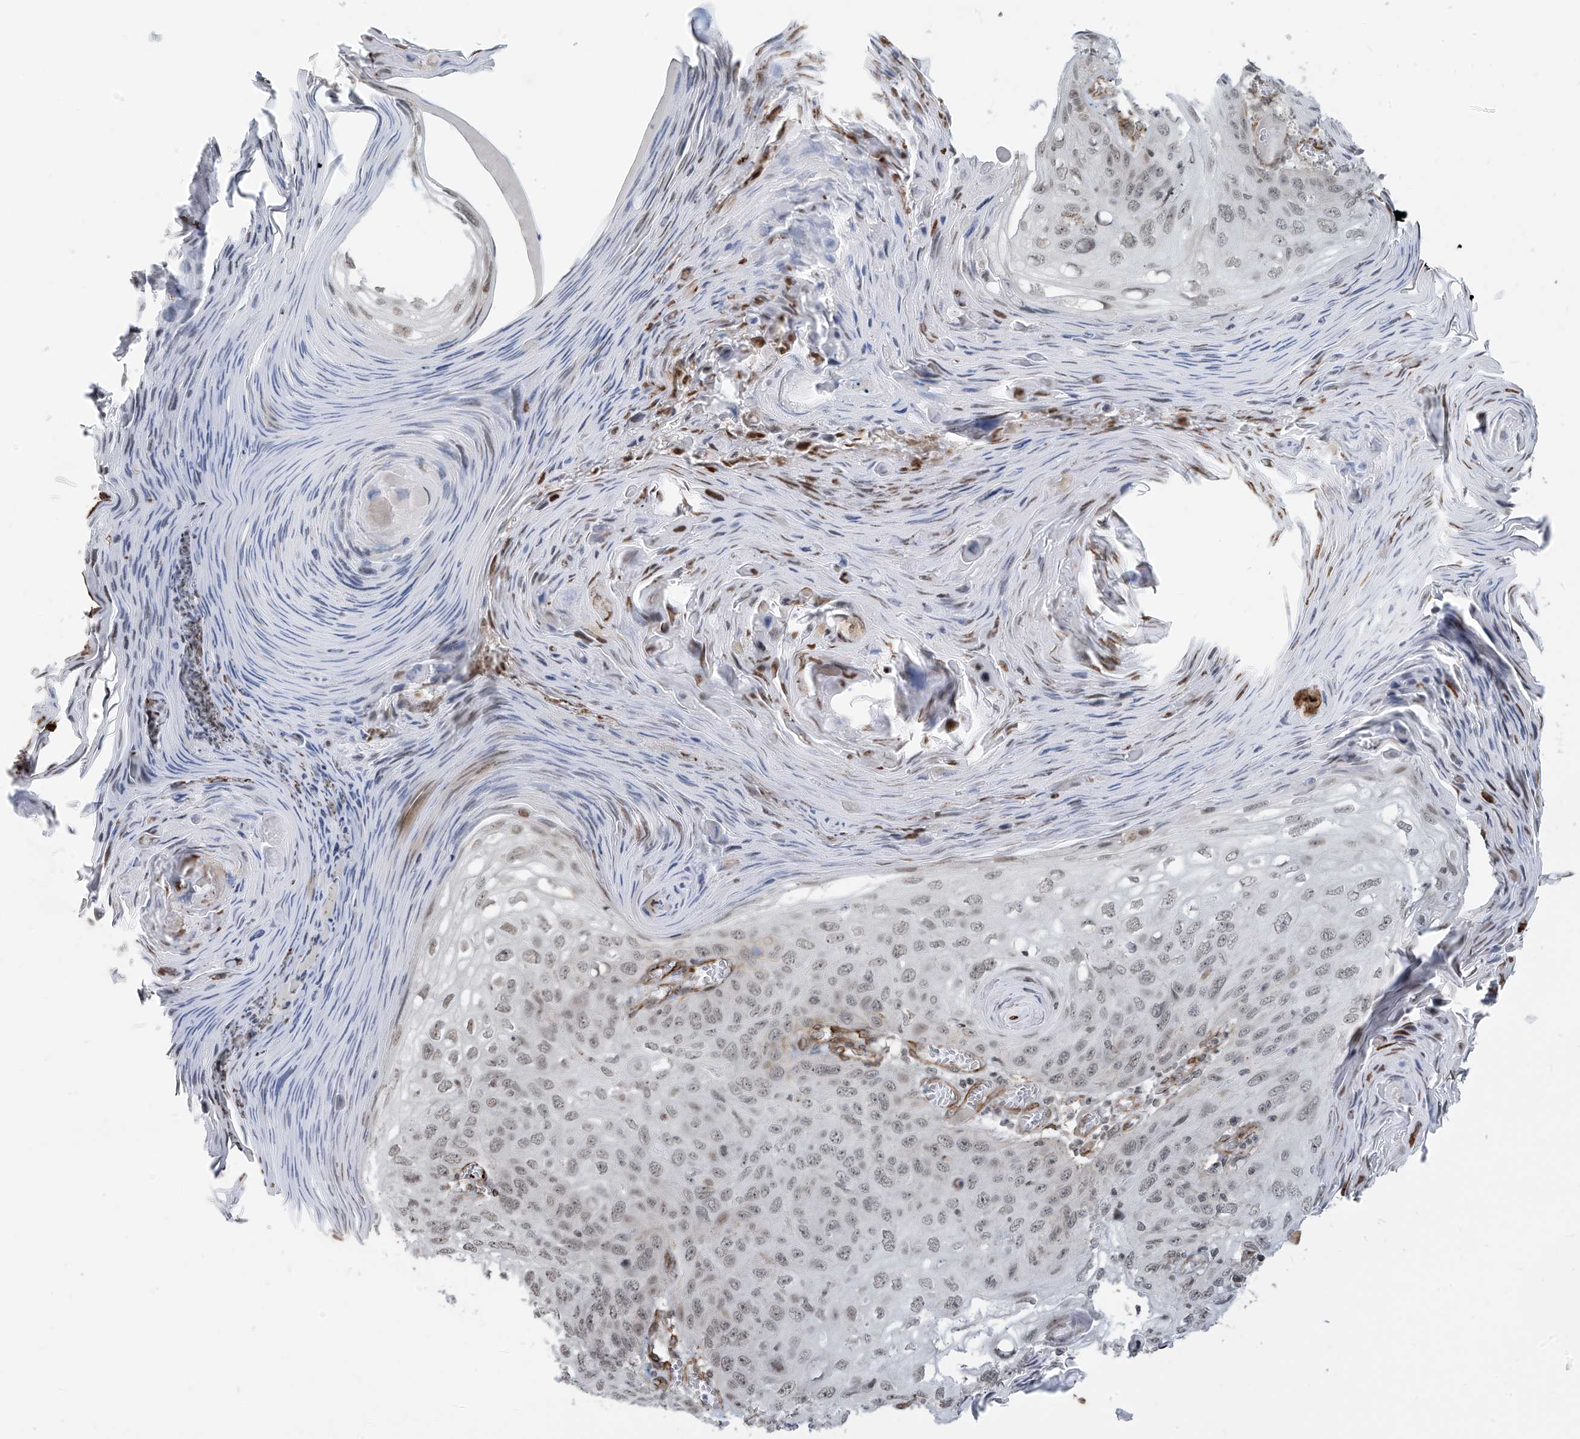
{"staining": {"intensity": "weak", "quantity": ">75%", "location": "nuclear"}, "tissue": "skin cancer", "cell_type": "Tumor cells", "image_type": "cancer", "snomed": [{"axis": "morphology", "description": "Squamous cell carcinoma, NOS"}, {"axis": "topography", "description": "Skin"}], "caption": "Skin cancer (squamous cell carcinoma) stained with a protein marker displays weak staining in tumor cells.", "gene": "METAP1D", "patient": {"sex": "female", "age": 90}}